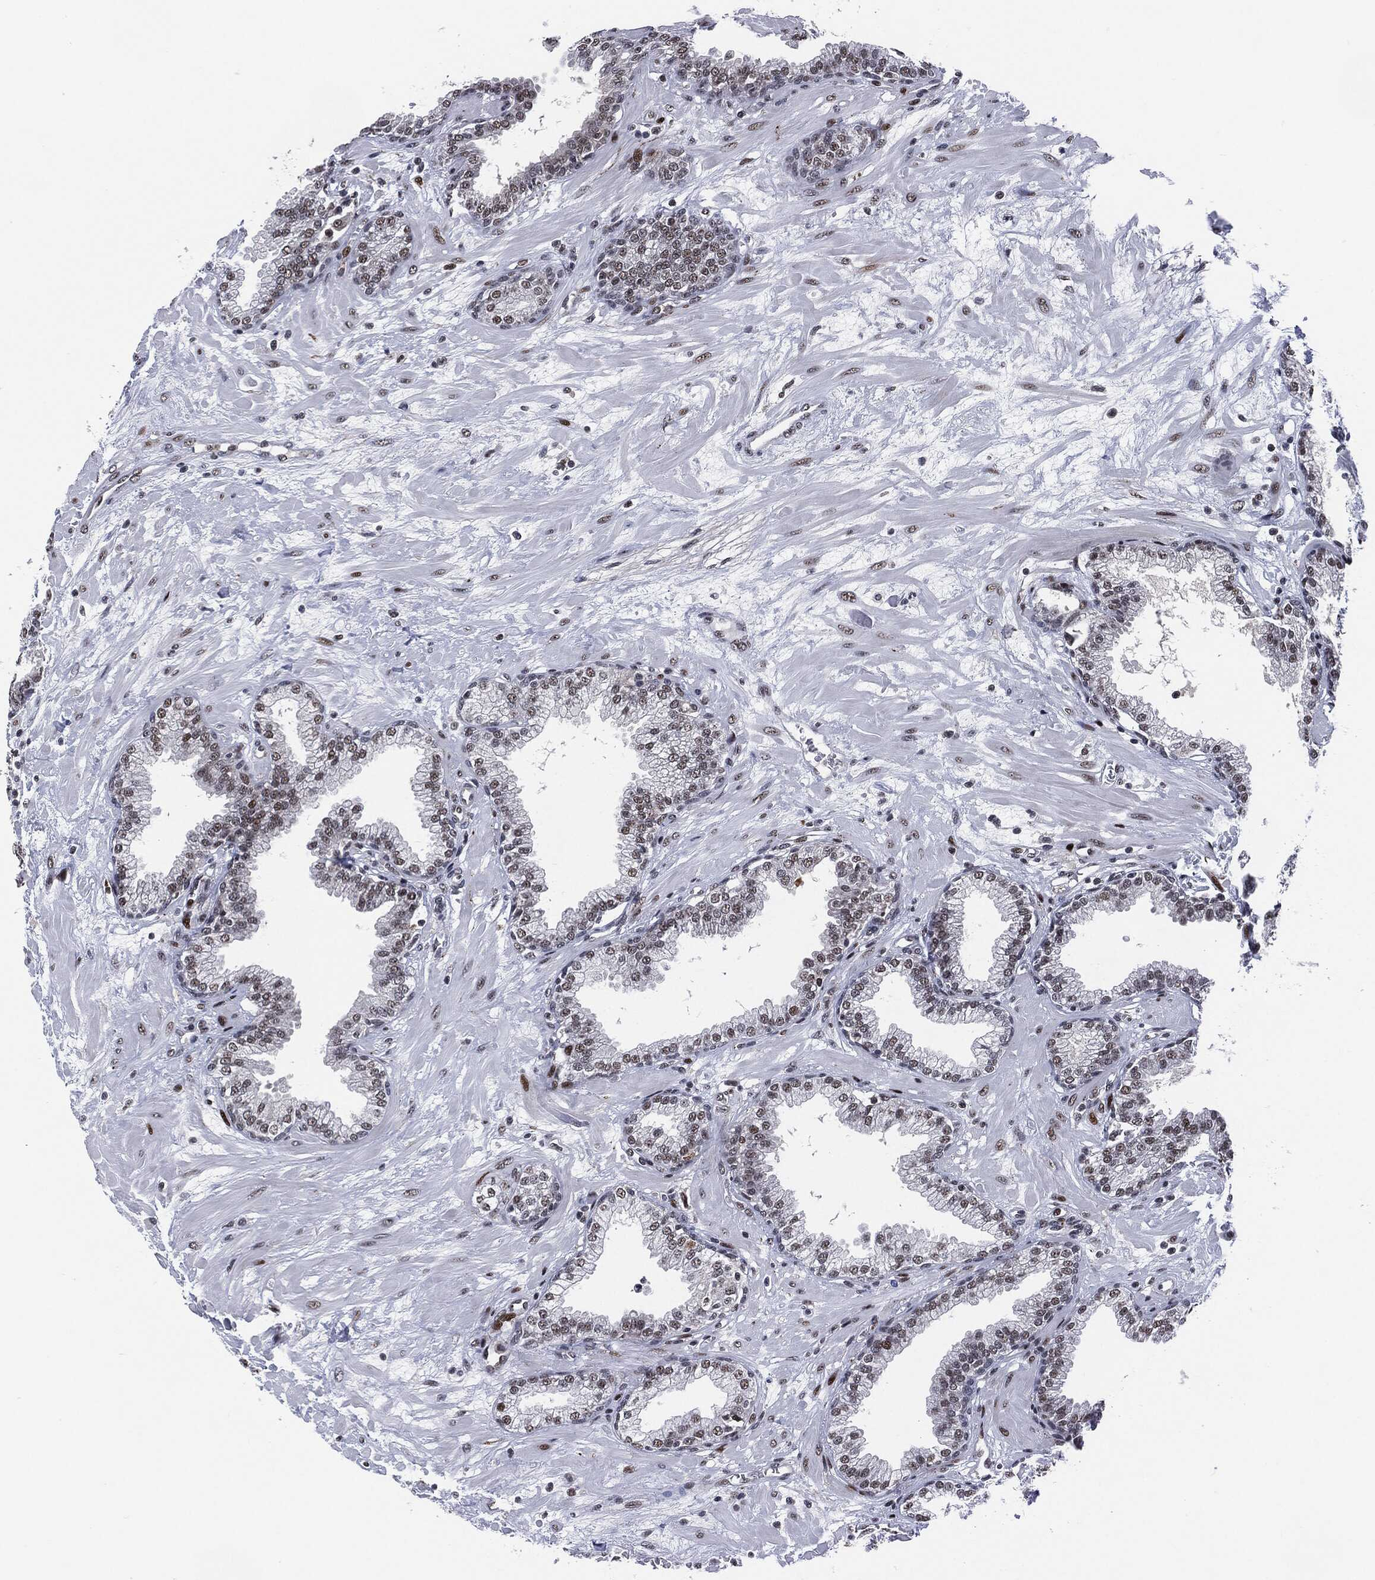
{"staining": {"intensity": "moderate", "quantity": "<25%", "location": "nuclear"}, "tissue": "prostate", "cell_type": "Glandular cells", "image_type": "normal", "snomed": [{"axis": "morphology", "description": "Normal tissue, NOS"}, {"axis": "topography", "description": "Prostate"}], "caption": "Brown immunohistochemical staining in normal prostate reveals moderate nuclear staining in about <25% of glandular cells. (IHC, brightfield microscopy, high magnification).", "gene": "AKT2", "patient": {"sex": "male", "age": 64}}